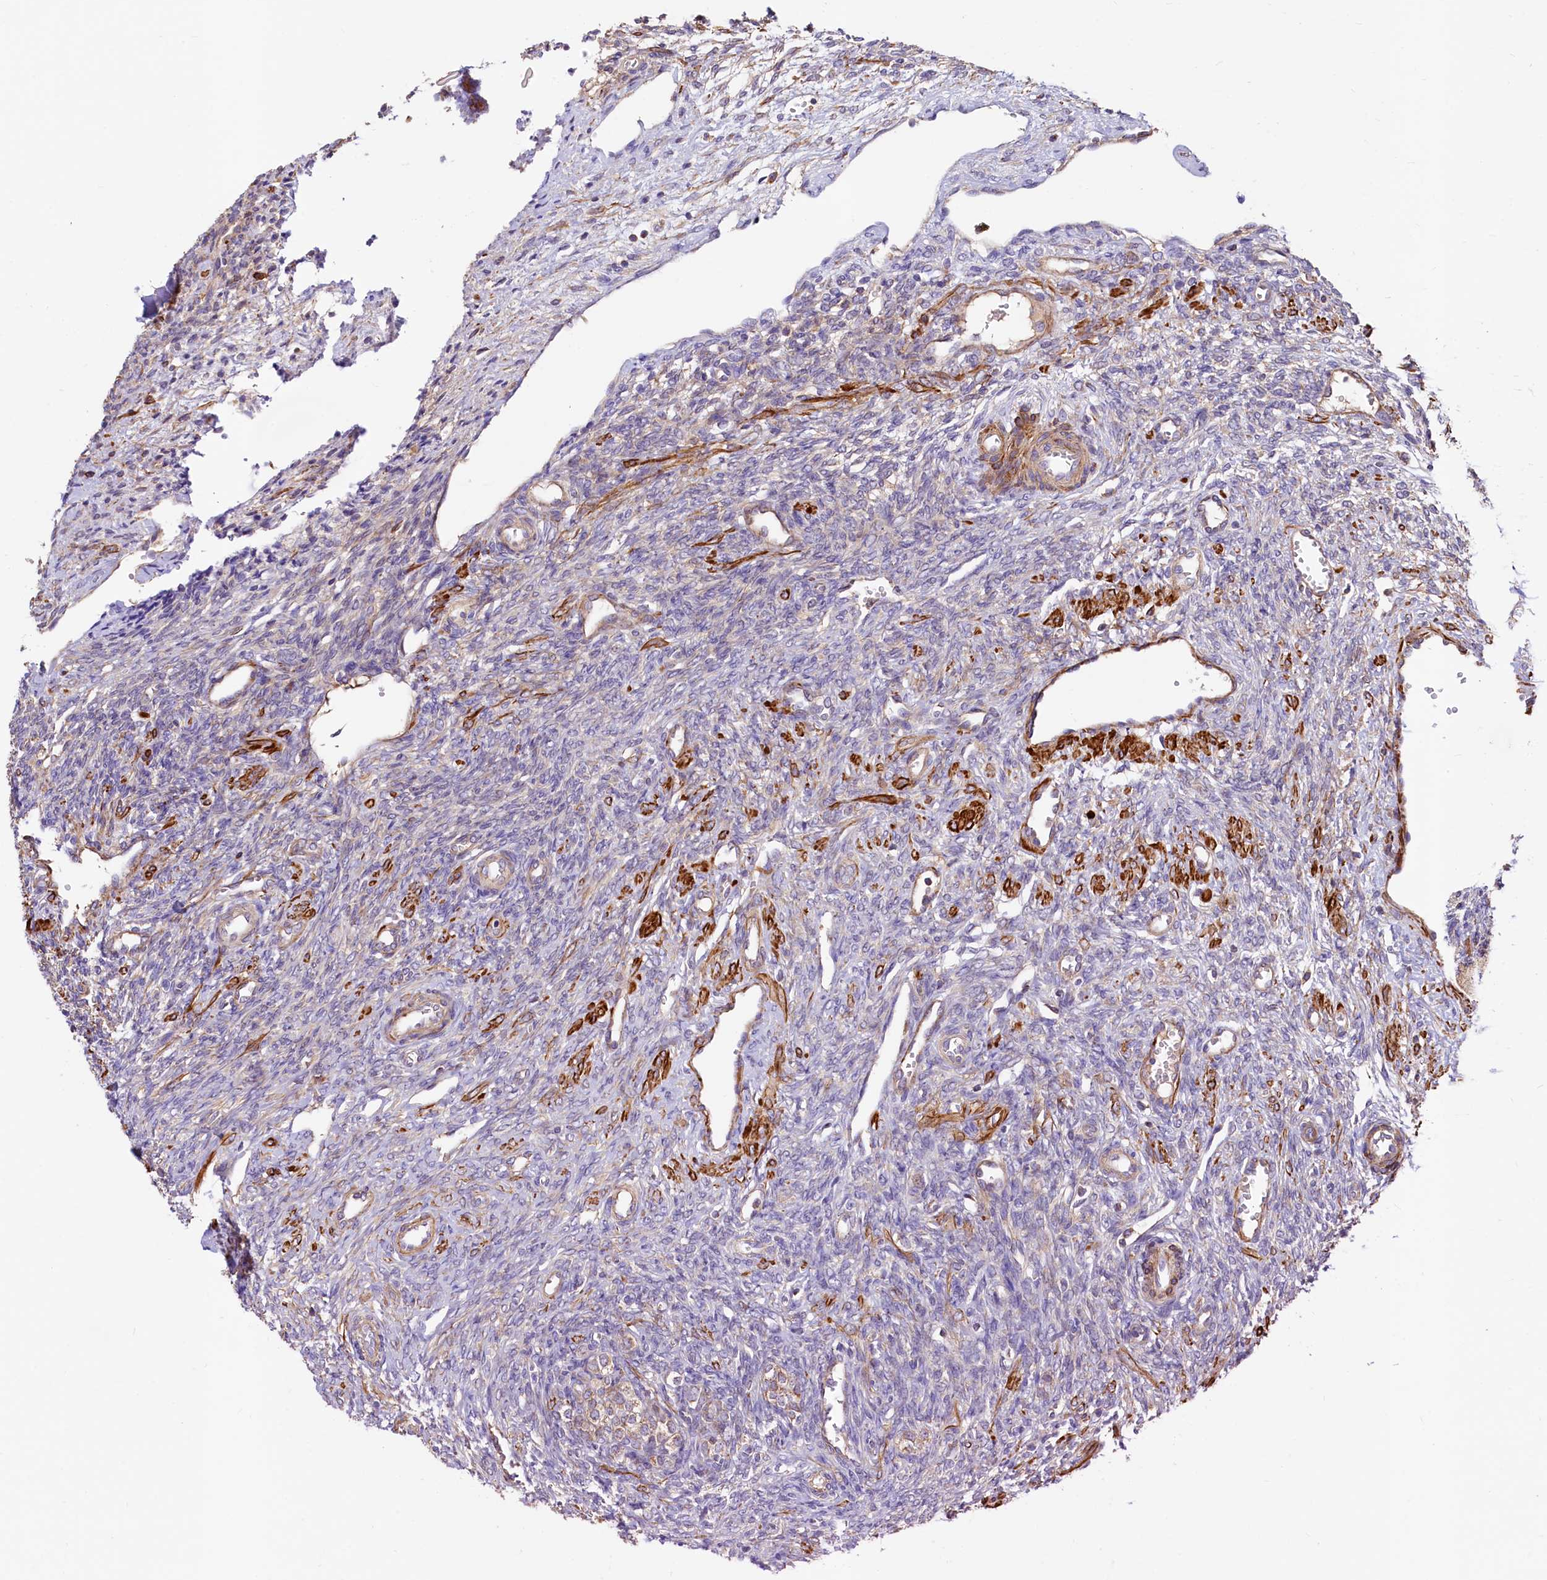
{"staining": {"intensity": "weak", "quantity": "<25%", "location": "cytoplasmic/membranous"}, "tissue": "ovary", "cell_type": "Ovarian stroma cells", "image_type": "normal", "snomed": [{"axis": "morphology", "description": "Normal tissue, NOS"}, {"axis": "topography", "description": "Ovary"}], "caption": "Immunohistochemical staining of normal human ovary reveals no significant positivity in ovarian stroma cells.", "gene": "CIAO3", "patient": {"sex": "female", "age": 41}}